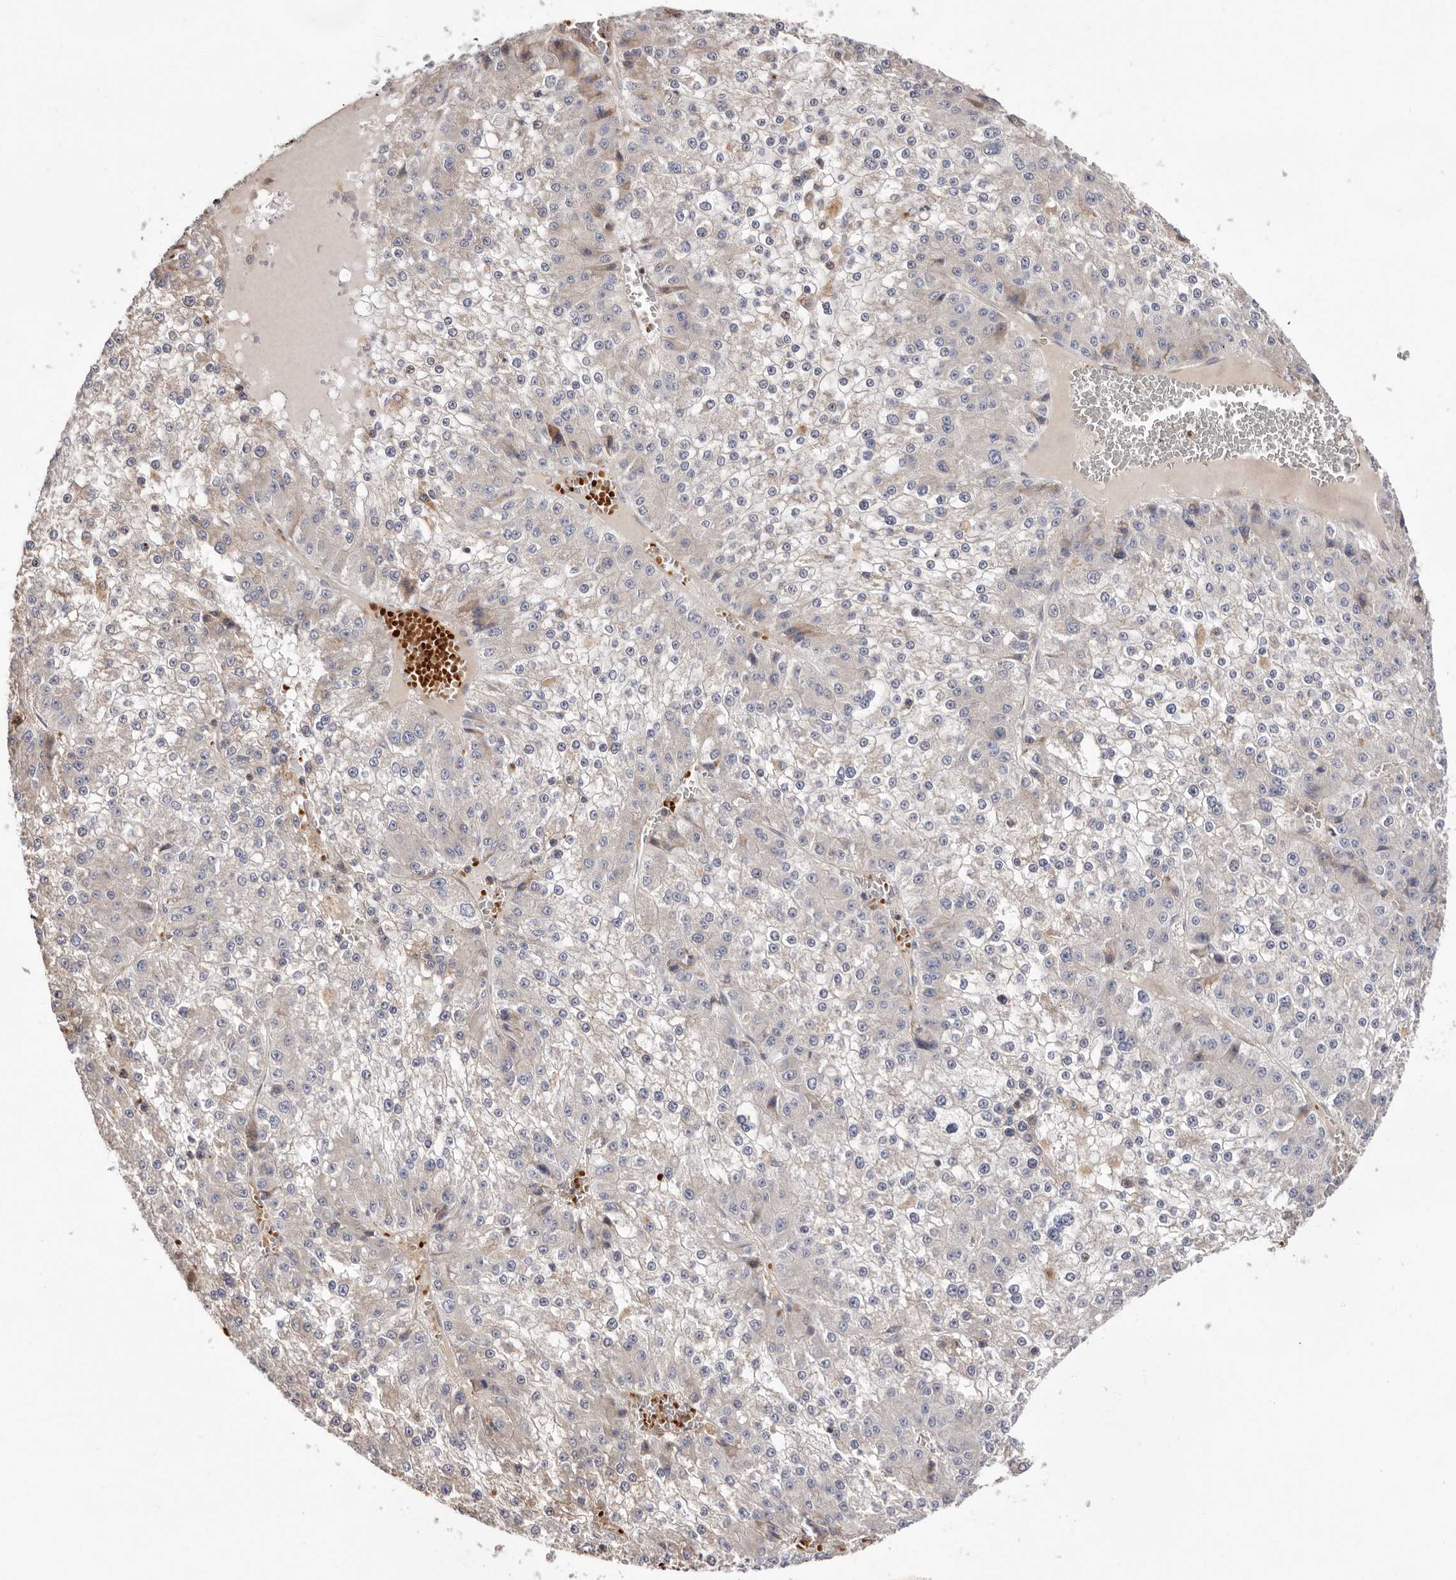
{"staining": {"intensity": "negative", "quantity": "none", "location": "none"}, "tissue": "liver cancer", "cell_type": "Tumor cells", "image_type": "cancer", "snomed": [{"axis": "morphology", "description": "Carcinoma, Hepatocellular, NOS"}, {"axis": "topography", "description": "Liver"}], "caption": "Tumor cells show no significant staining in liver cancer.", "gene": "RNF213", "patient": {"sex": "female", "age": 73}}